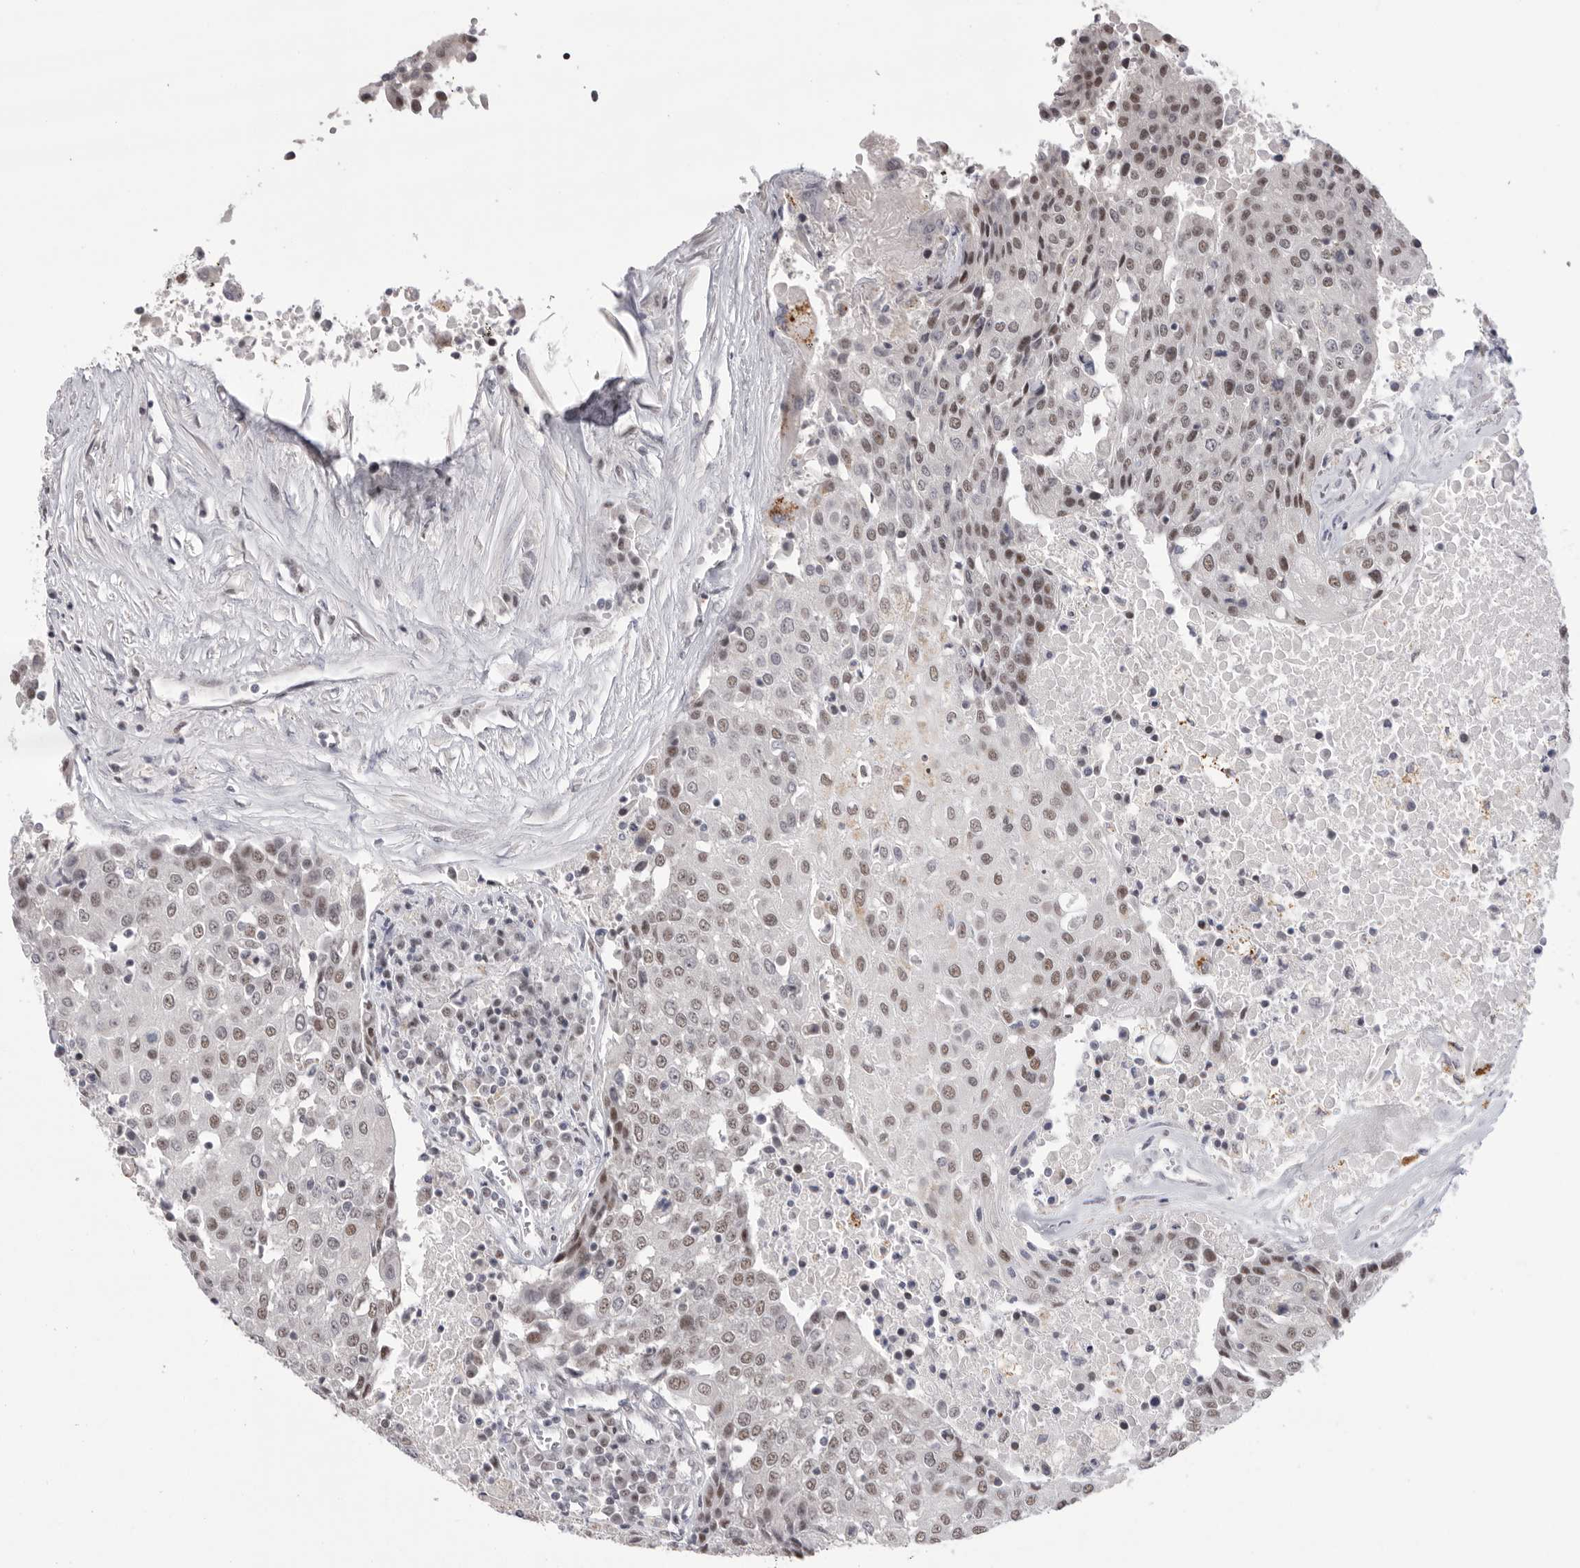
{"staining": {"intensity": "moderate", "quantity": ">75%", "location": "nuclear"}, "tissue": "urothelial cancer", "cell_type": "Tumor cells", "image_type": "cancer", "snomed": [{"axis": "morphology", "description": "Urothelial carcinoma, High grade"}, {"axis": "topography", "description": "Urinary bladder"}], "caption": "DAB (3,3'-diaminobenzidine) immunohistochemical staining of high-grade urothelial carcinoma demonstrates moderate nuclear protein expression in about >75% of tumor cells.", "gene": "BCLAF3", "patient": {"sex": "female", "age": 85}}